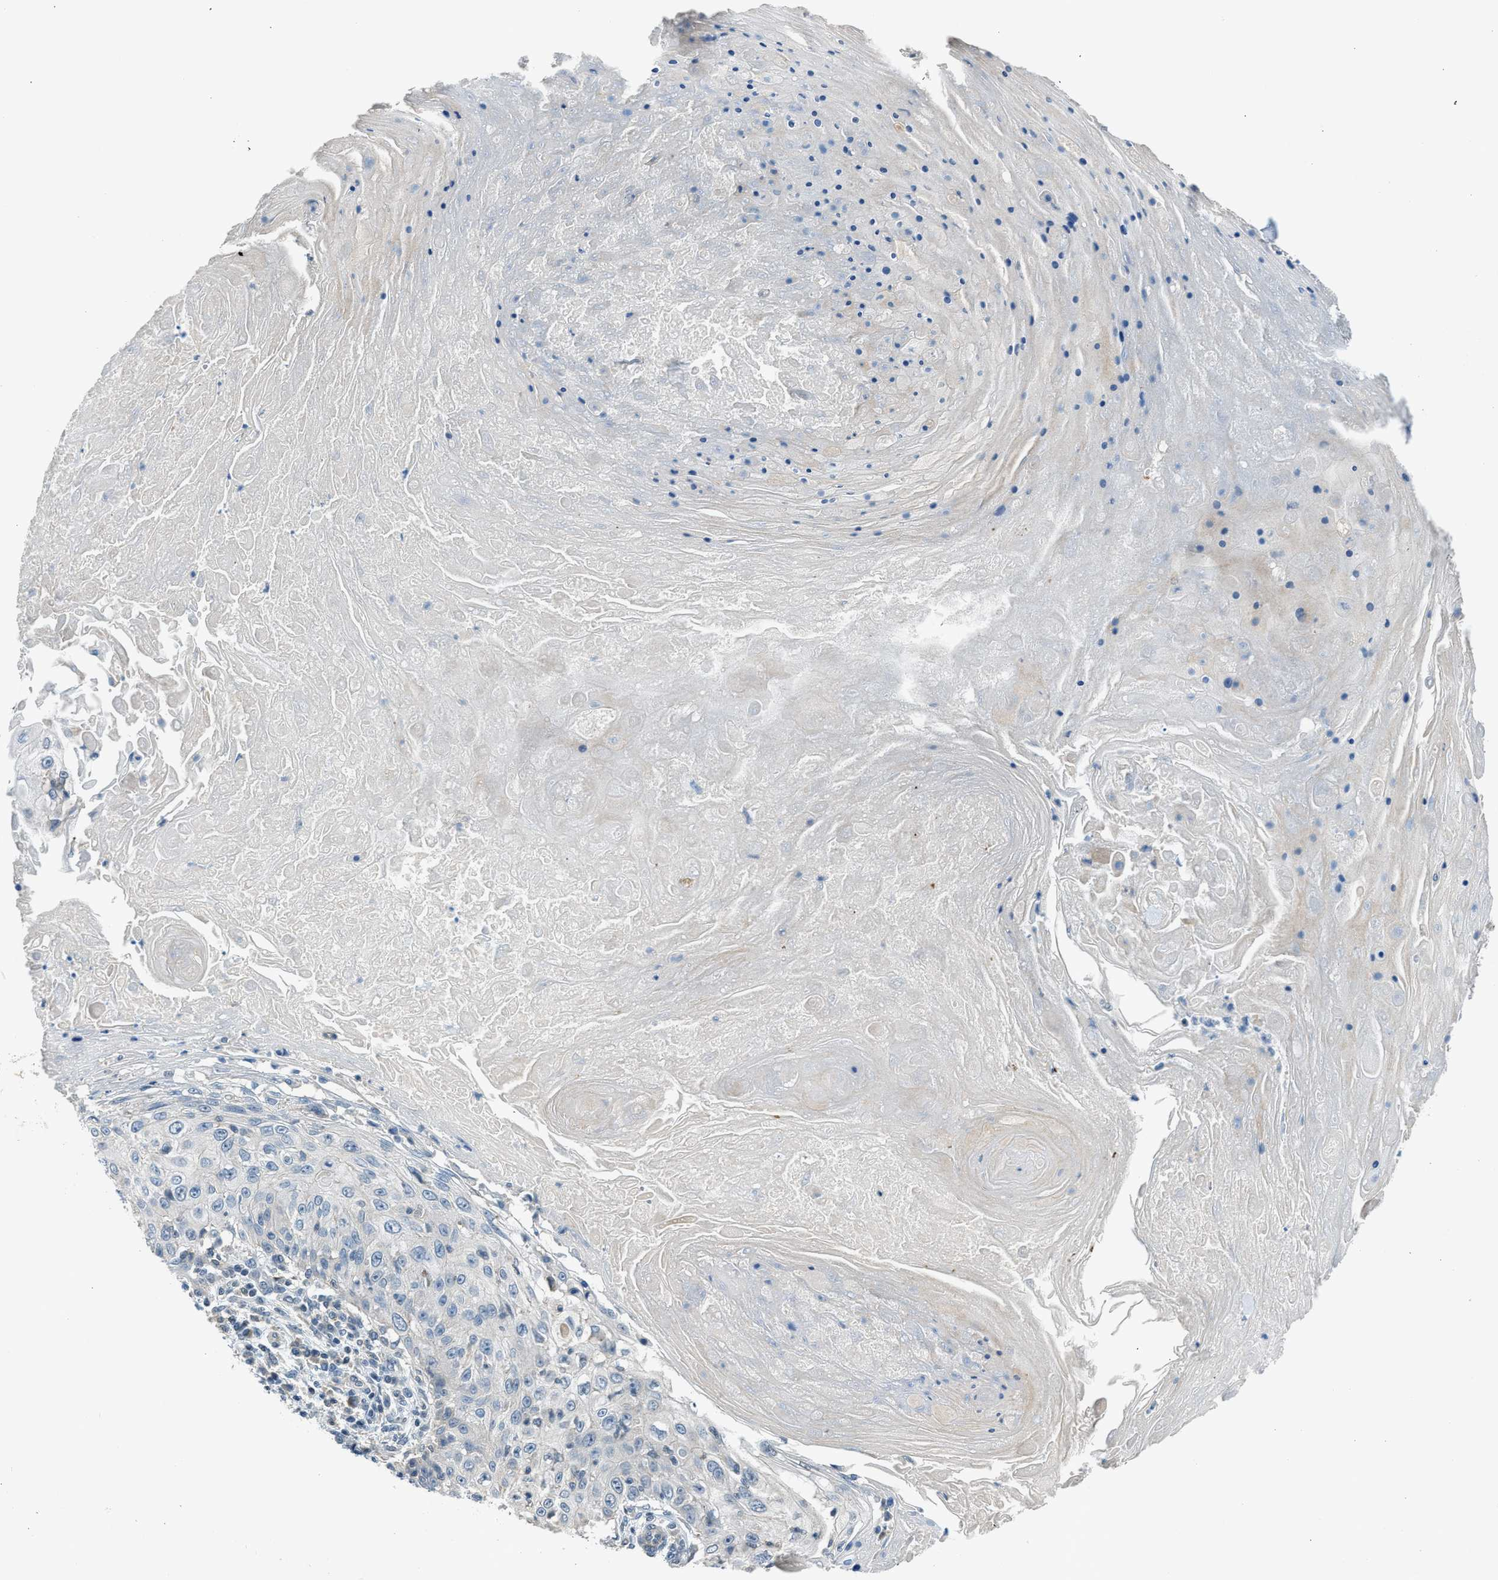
{"staining": {"intensity": "negative", "quantity": "none", "location": "none"}, "tissue": "skin cancer", "cell_type": "Tumor cells", "image_type": "cancer", "snomed": [{"axis": "morphology", "description": "Squamous cell carcinoma, NOS"}, {"axis": "topography", "description": "Skin"}], "caption": "IHC of human skin squamous cell carcinoma reveals no positivity in tumor cells.", "gene": "LMLN", "patient": {"sex": "male", "age": 86}}